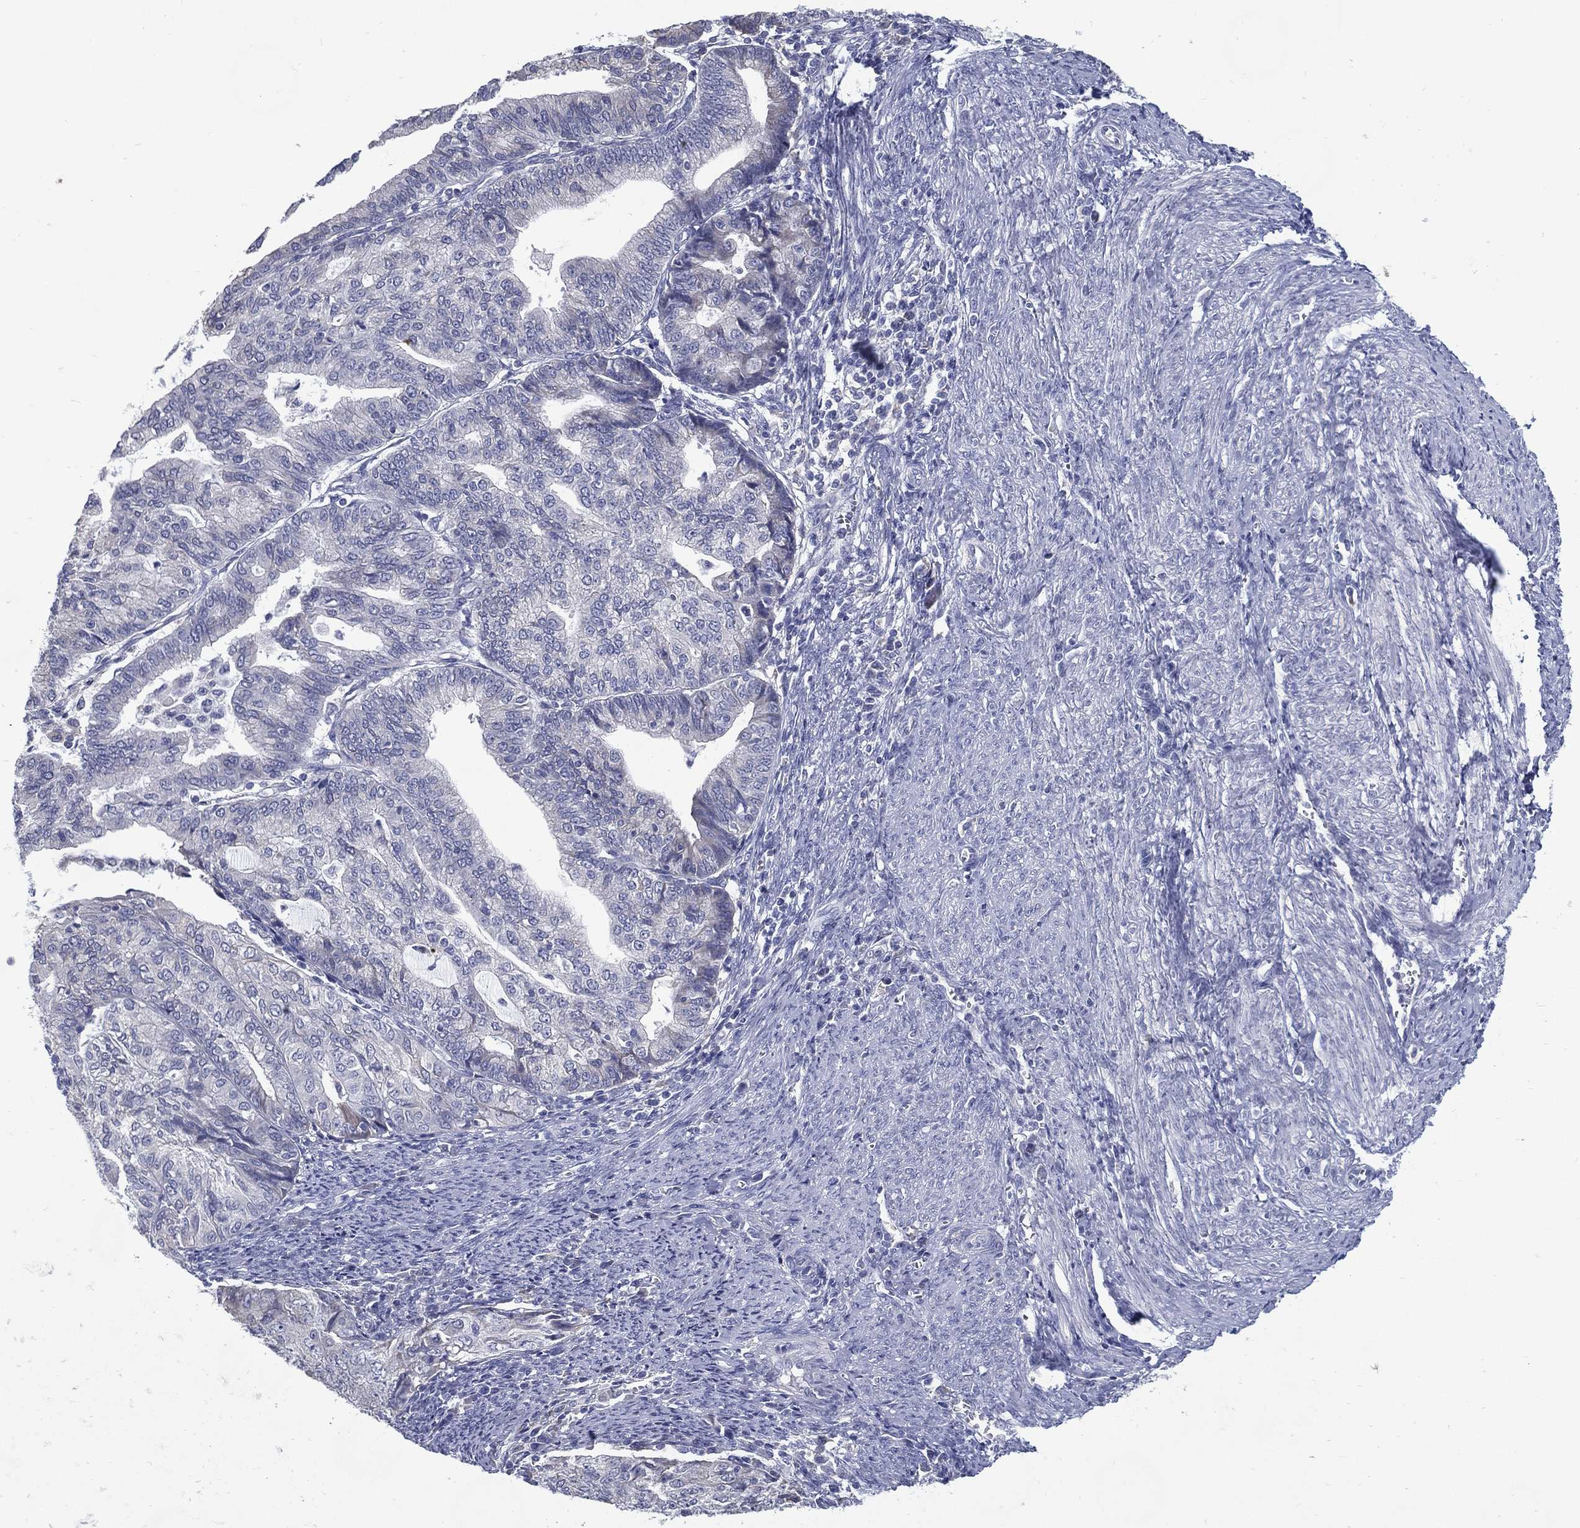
{"staining": {"intensity": "negative", "quantity": "none", "location": "none"}, "tissue": "endometrial cancer", "cell_type": "Tumor cells", "image_type": "cancer", "snomed": [{"axis": "morphology", "description": "Adenocarcinoma, NOS"}, {"axis": "topography", "description": "Endometrium"}], "caption": "This is an immunohistochemistry (IHC) image of endometrial adenocarcinoma. There is no expression in tumor cells.", "gene": "C19orf18", "patient": {"sex": "female", "age": 82}}